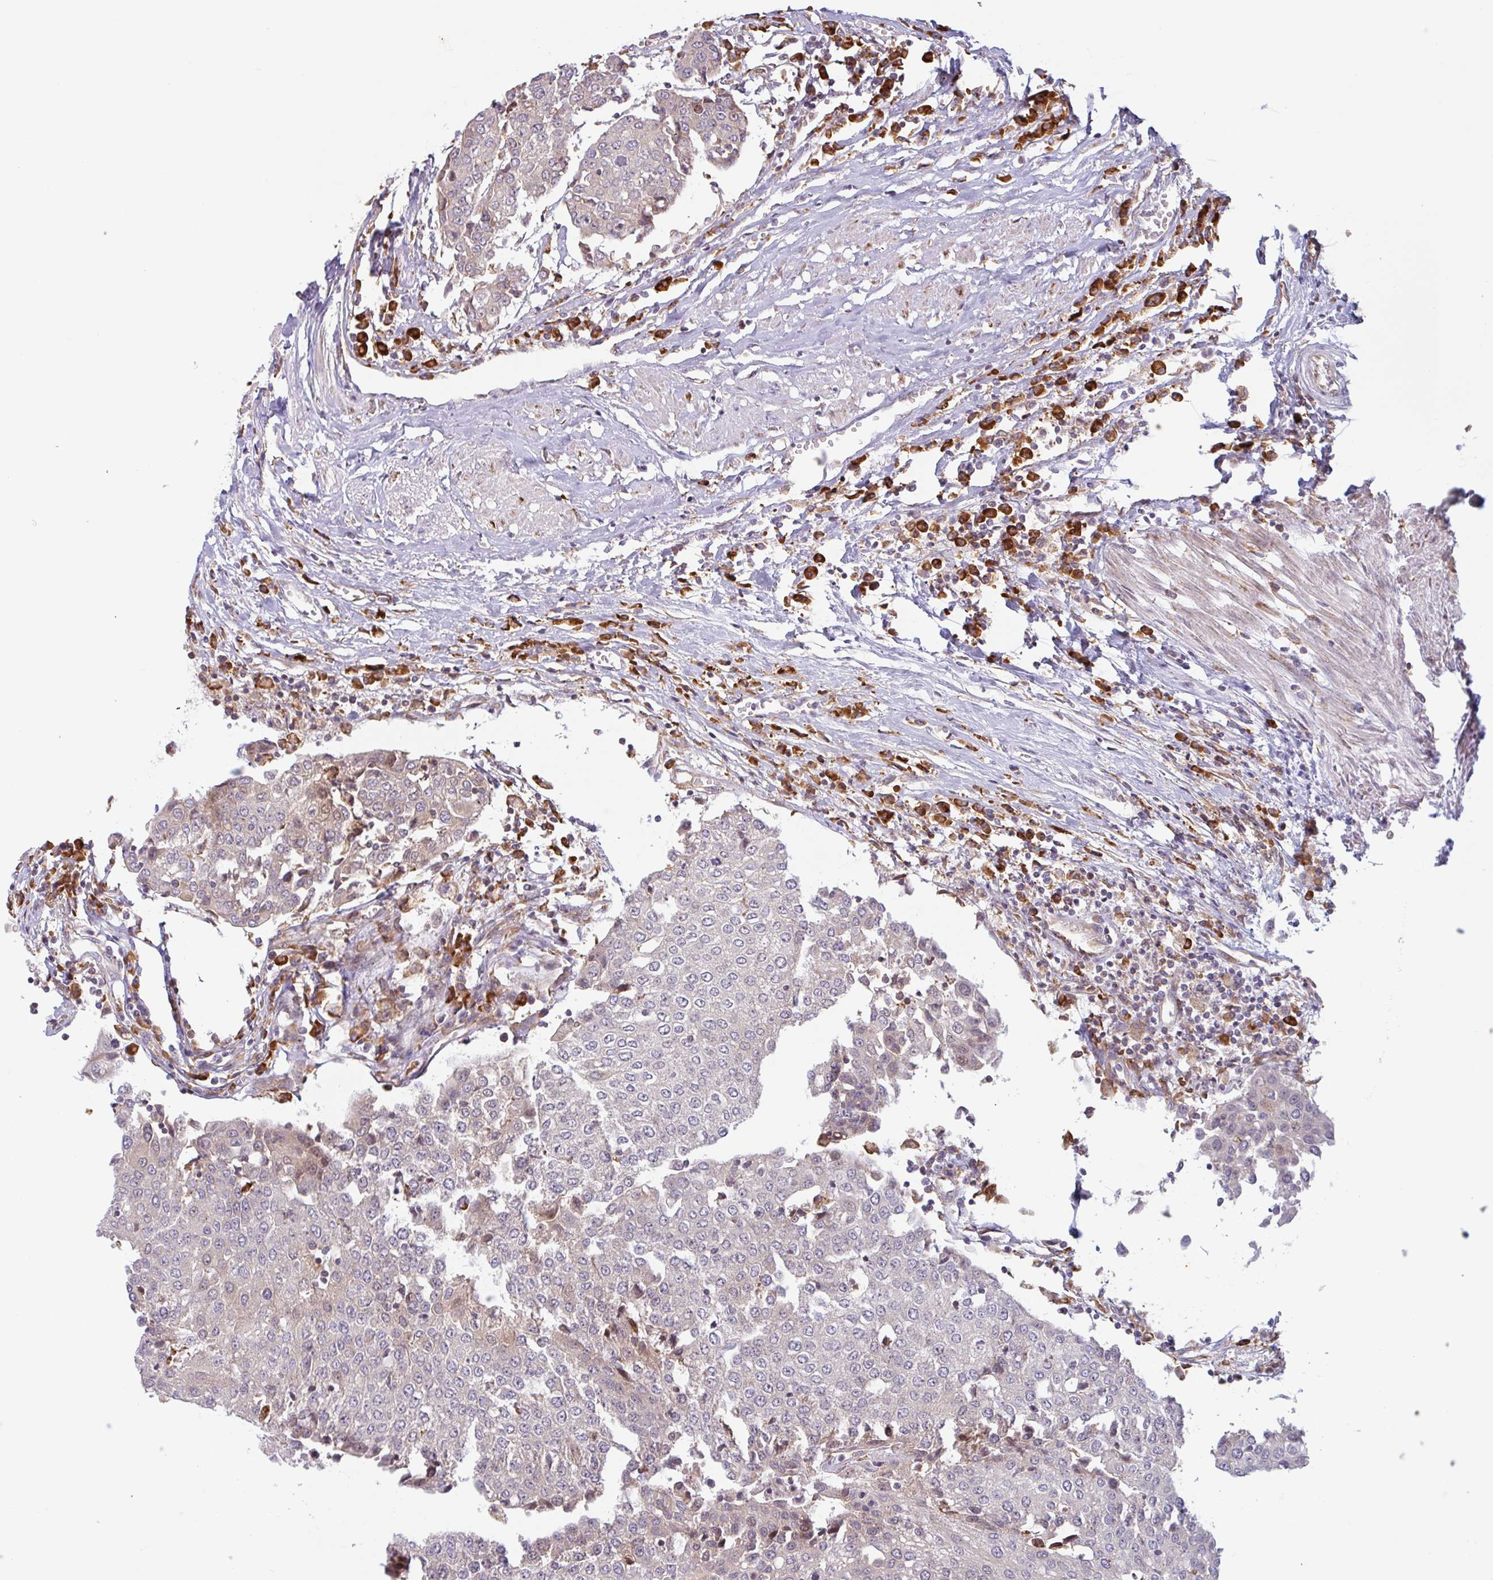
{"staining": {"intensity": "negative", "quantity": "none", "location": "none"}, "tissue": "urothelial cancer", "cell_type": "Tumor cells", "image_type": "cancer", "snomed": [{"axis": "morphology", "description": "Urothelial carcinoma, High grade"}, {"axis": "topography", "description": "Urinary bladder"}], "caption": "Image shows no significant protein staining in tumor cells of urothelial cancer. (Immunohistochemistry, brightfield microscopy, high magnification).", "gene": "RIT1", "patient": {"sex": "female", "age": 85}}